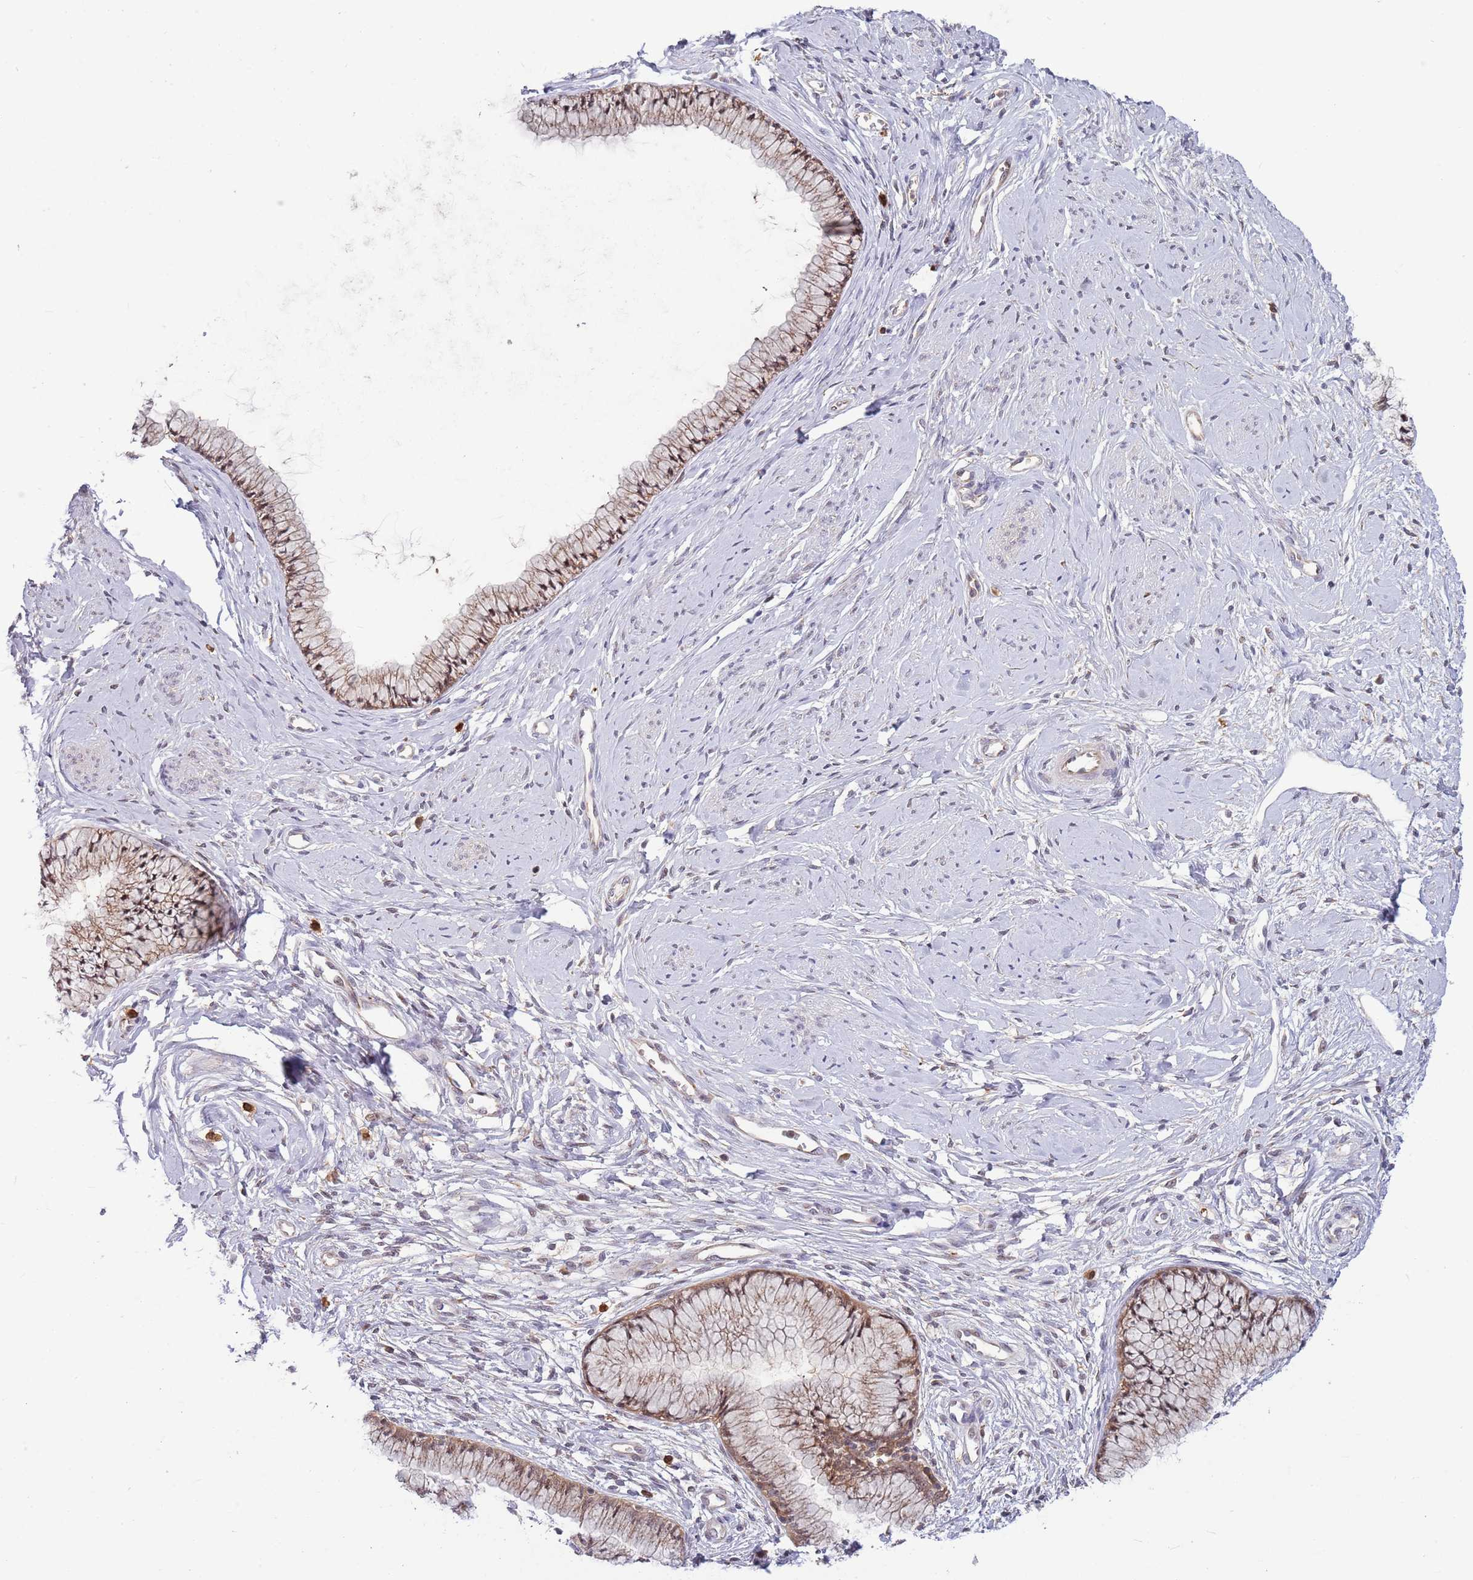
{"staining": {"intensity": "moderate", "quantity": ">75%", "location": "cytoplasmic/membranous,nuclear"}, "tissue": "cervix", "cell_type": "Glandular cells", "image_type": "normal", "snomed": [{"axis": "morphology", "description": "Normal tissue, NOS"}, {"axis": "topography", "description": "Cervix"}], "caption": "An IHC image of unremarkable tissue is shown. Protein staining in brown labels moderate cytoplasmic/membranous,nuclear positivity in cervix within glandular cells. (DAB (3,3'-diaminobenzidine) IHC, brown staining for protein, blue staining for nuclei).", "gene": "CCNJL", "patient": {"sex": "female", "age": 42}}